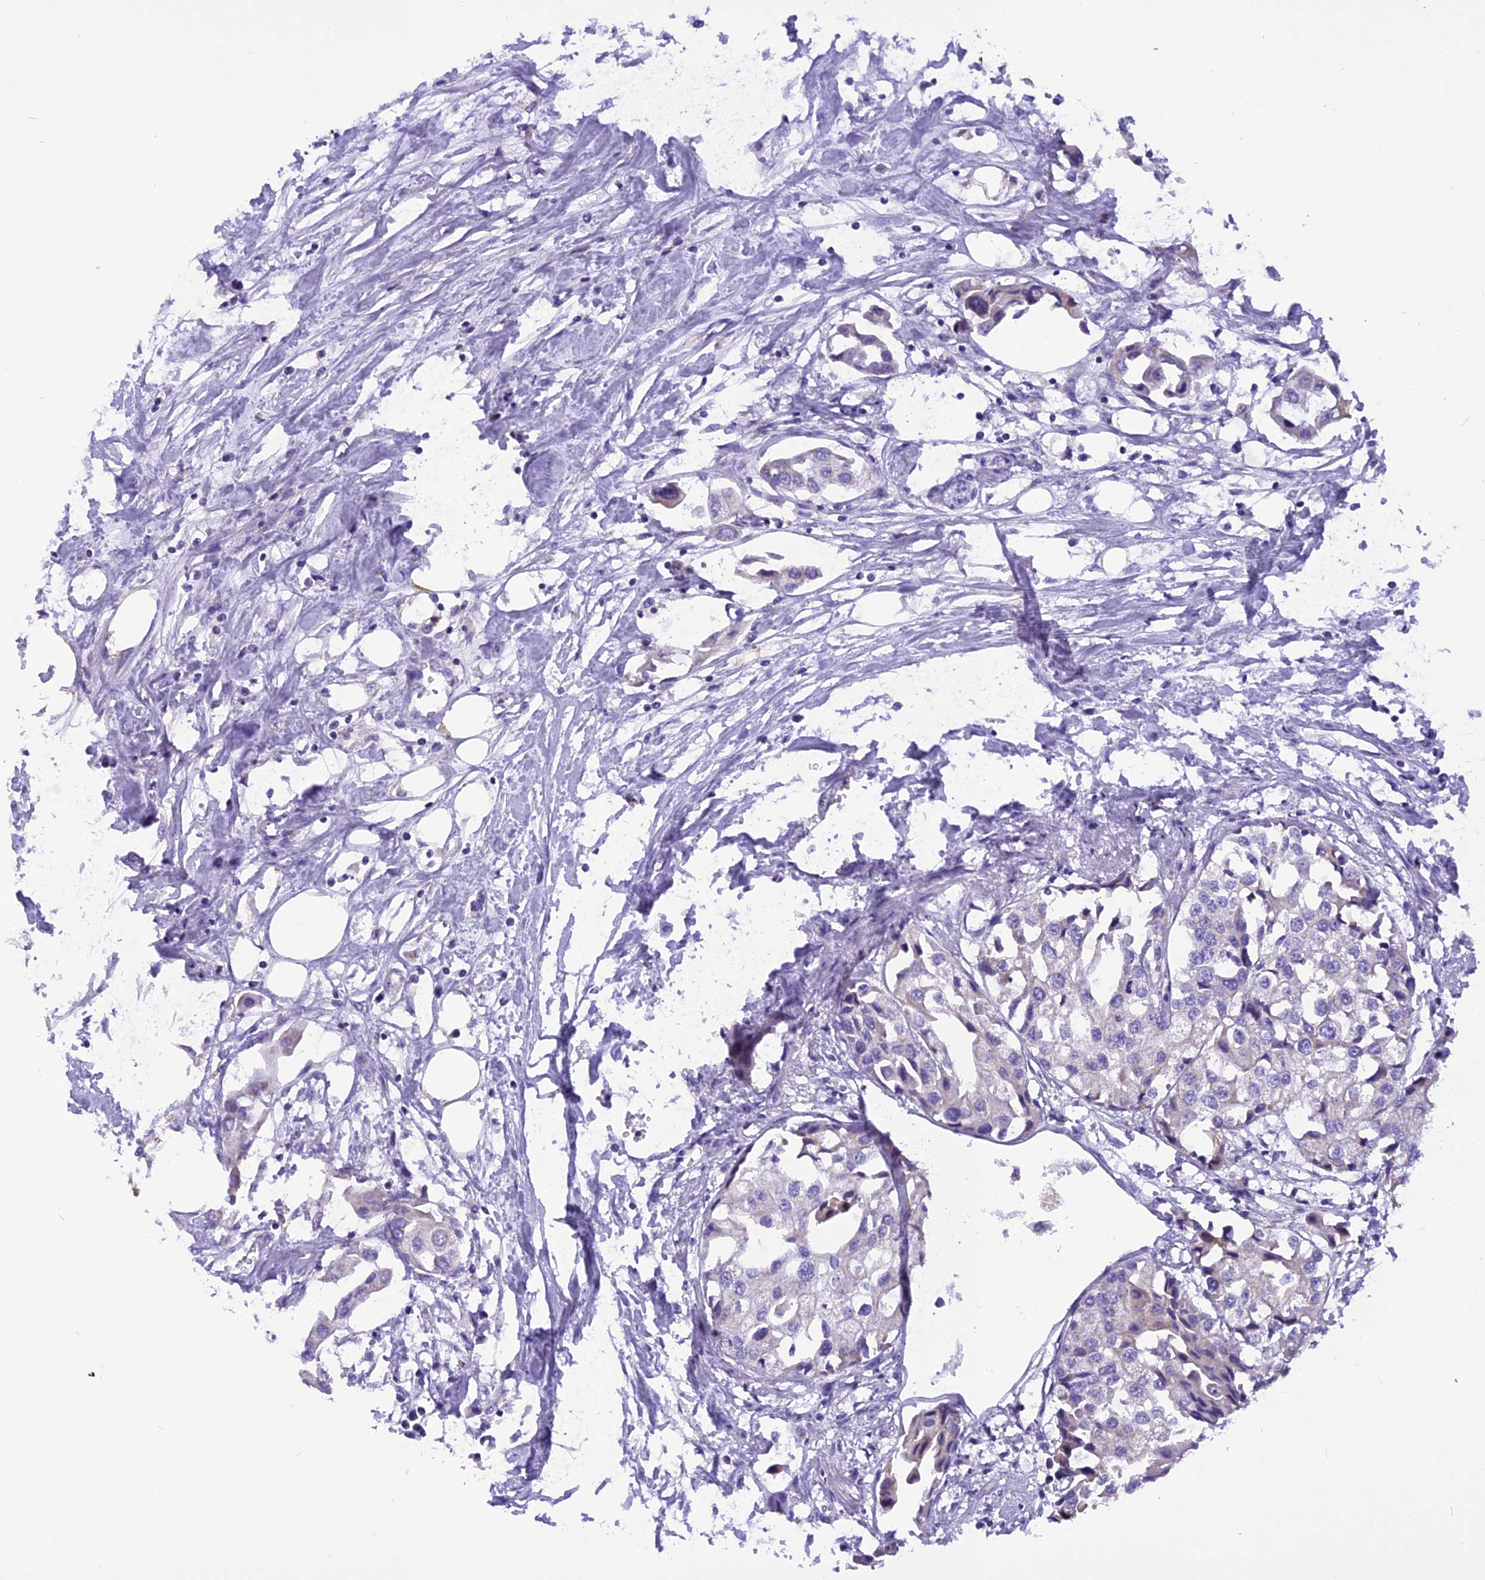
{"staining": {"intensity": "negative", "quantity": "none", "location": "none"}, "tissue": "urothelial cancer", "cell_type": "Tumor cells", "image_type": "cancer", "snomed": [{"axis": "morphology", "description": "Urothelial carcinoma, High grade"}, {"axis": "topography", "description": "Urinary bladder"}], "caption": "Micrograph shows no protein positivity in tumor cells of urothelial cancer tissue.", "gene": "TRIM3", "patient": {"sex": "male", "age": 64}}